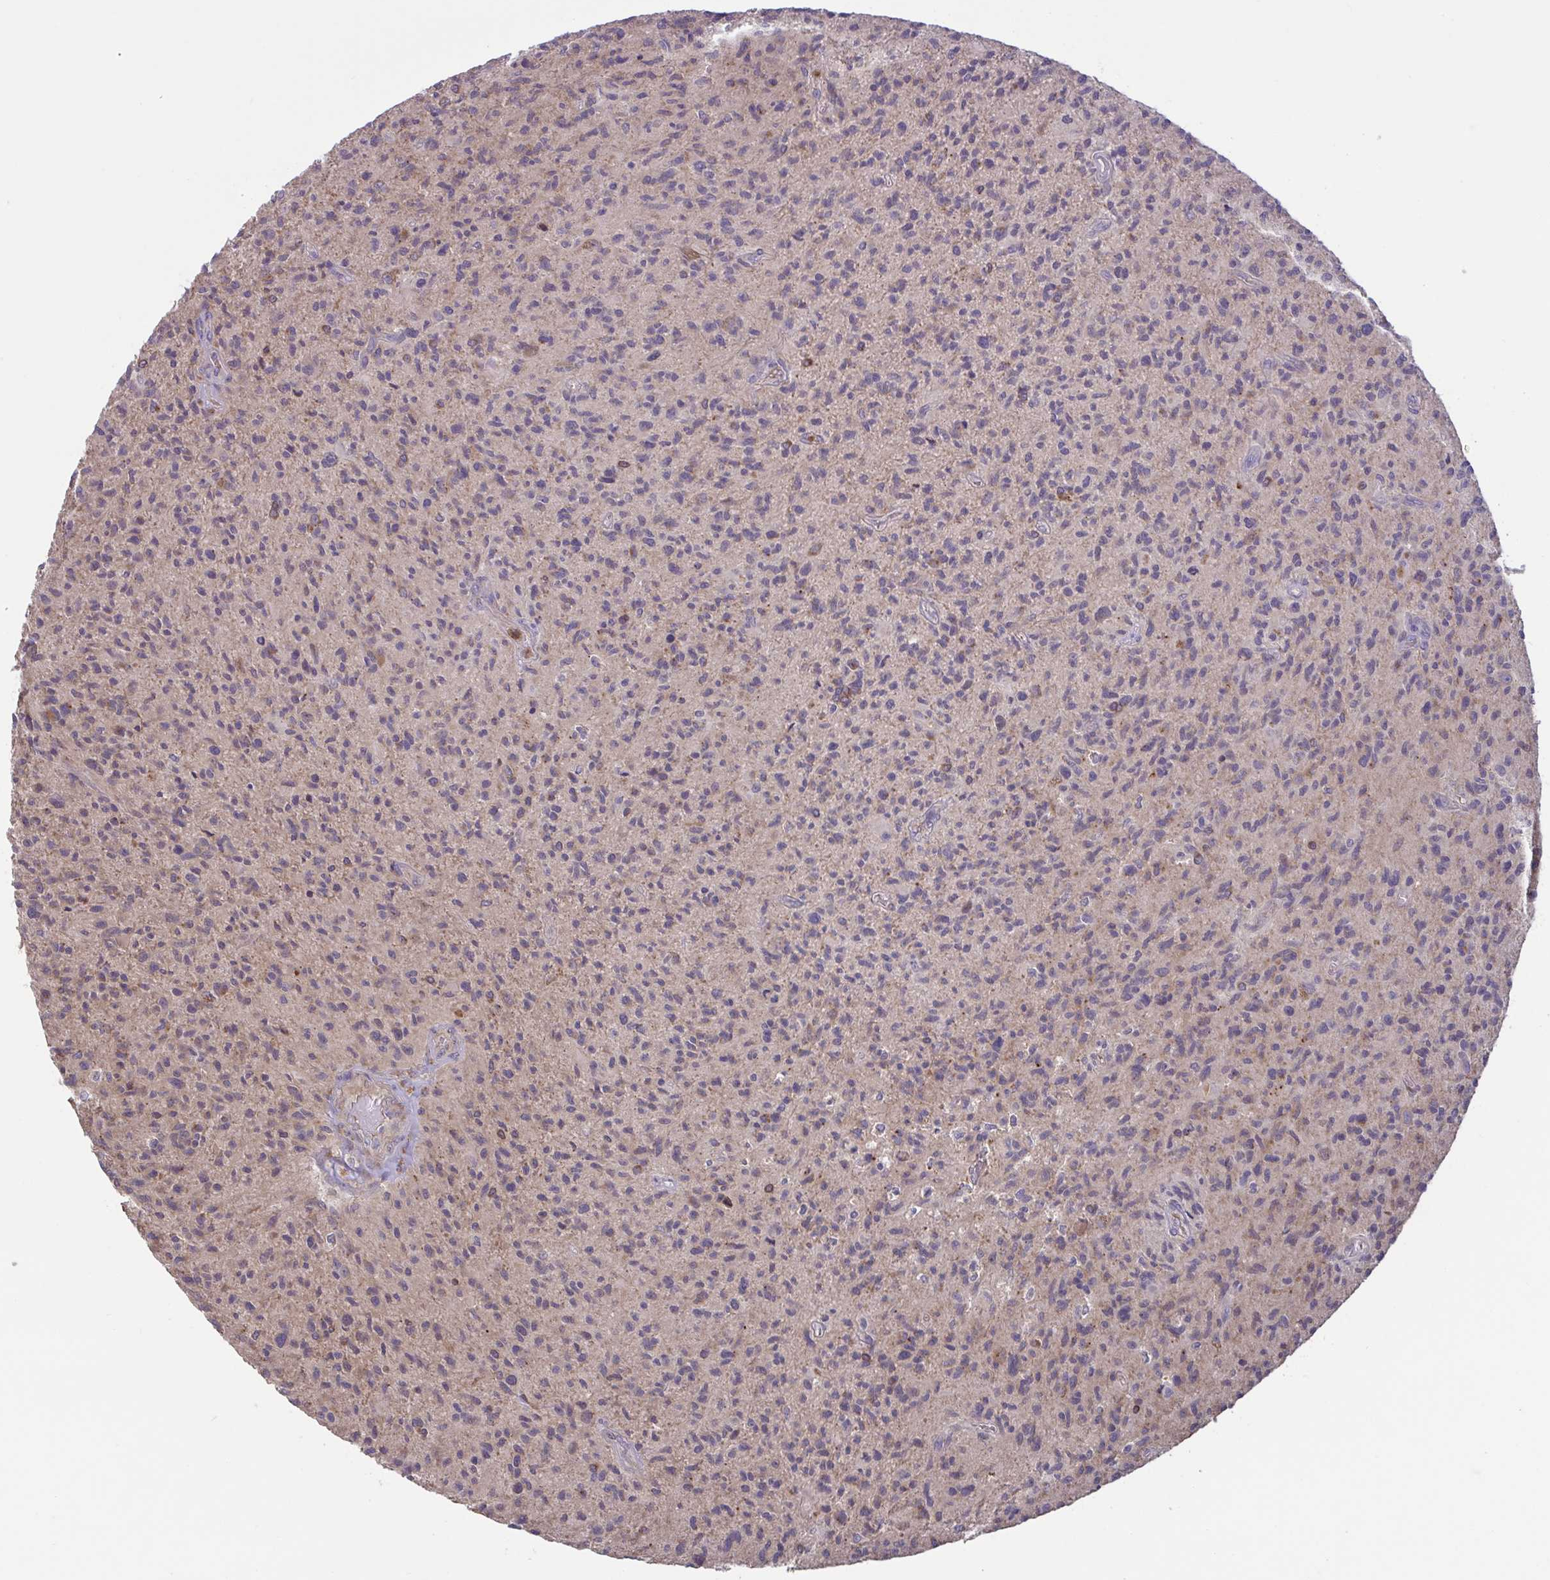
{"staining": {"intensity": "negative", "quantity": "none", "location": "none"}, "tissue": "glioma", "cell_type": "Tumor cells", "image_type": "cancer", "snomed": [{"axis": "morphology", "description": "Glioma, malignant, High grade"}, {"axis": "topography", "description": "Brain"}], "caption": "This is an immunohistochemistry histopathology image of high-grade glioma (malignant). There is no expression in tumor cells.", "gene": "IL1R1", "patient": {"sex": "female", "age": 70}}